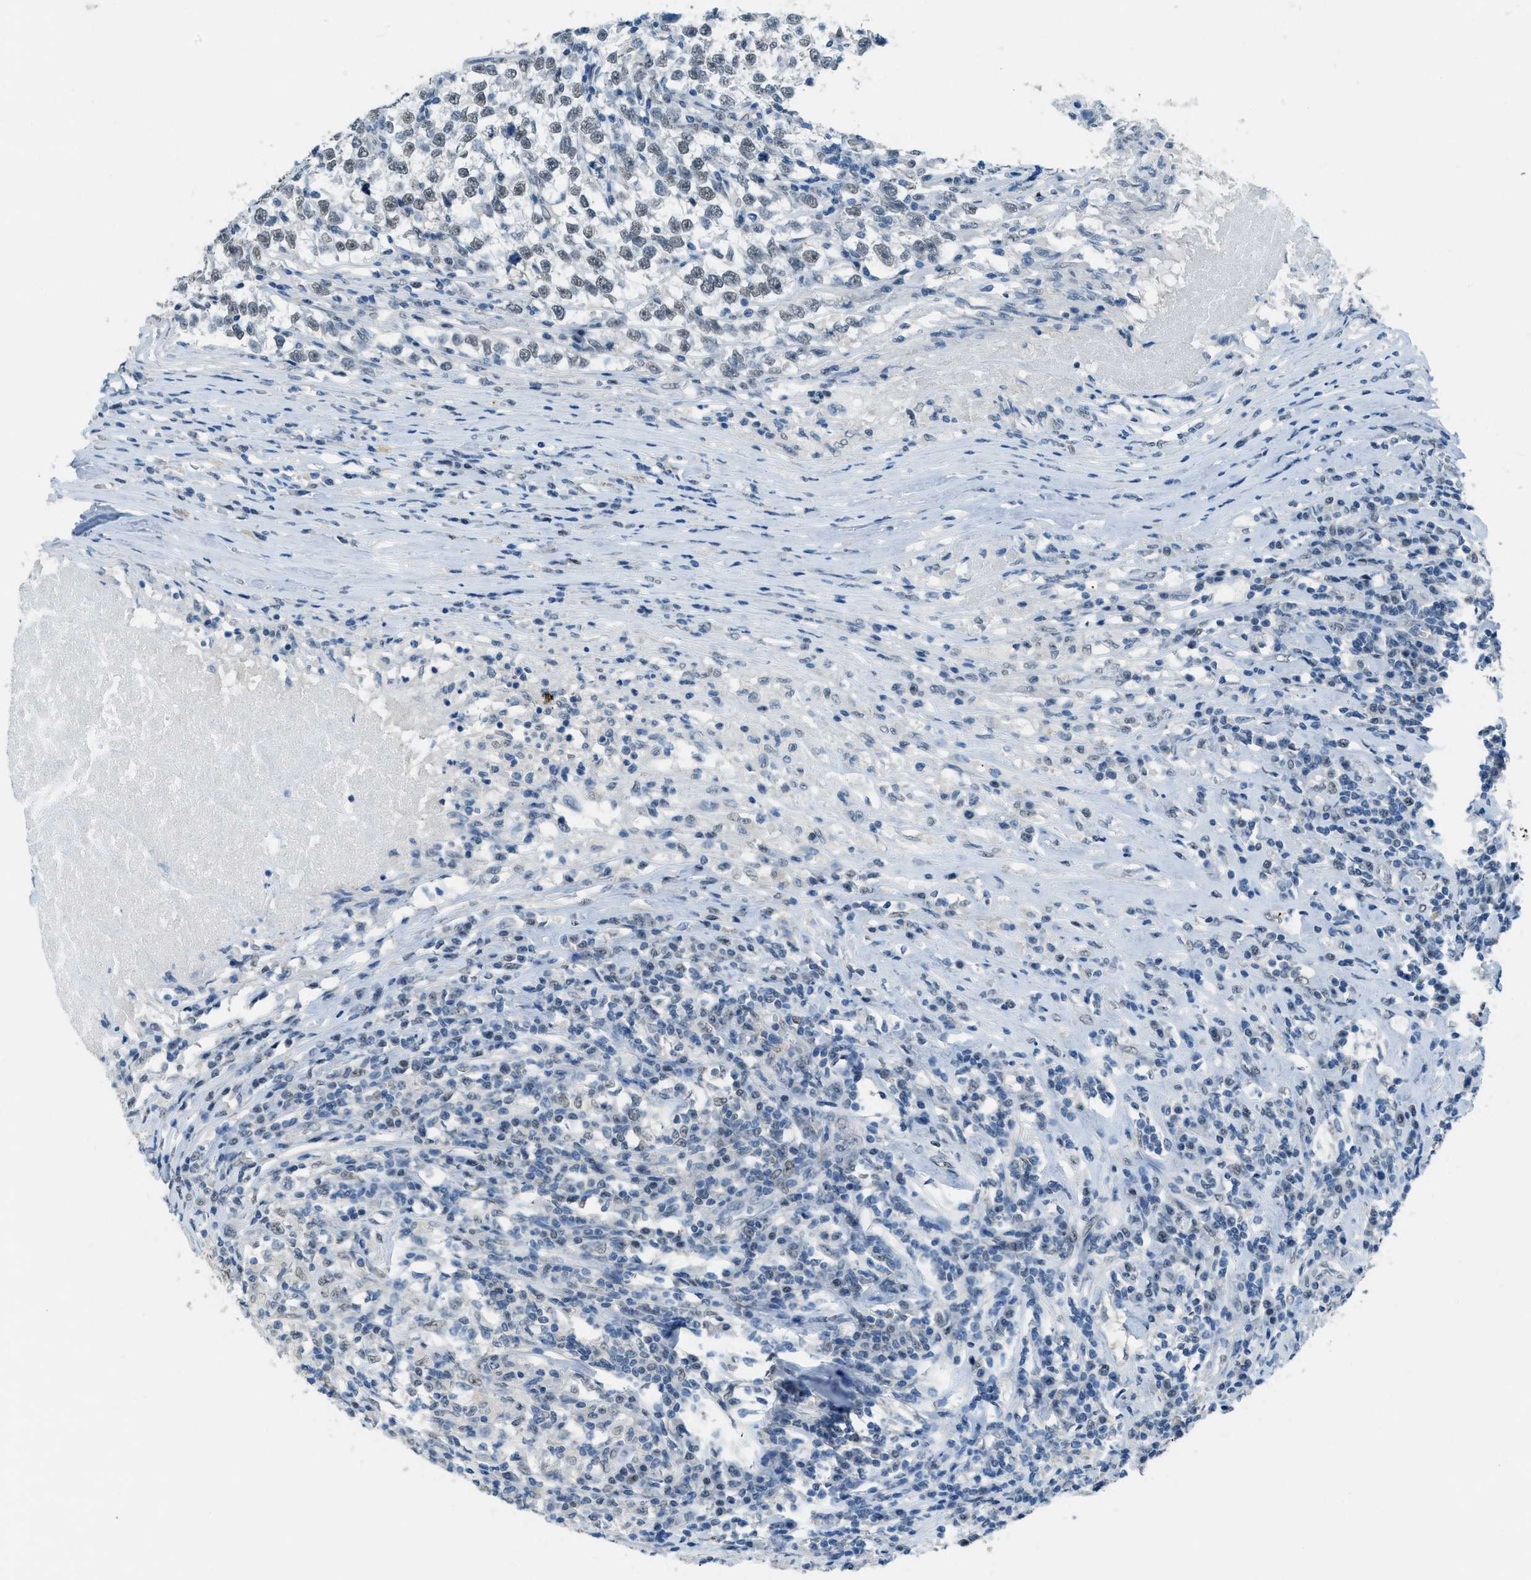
{"staining": {"intensity": "weak", "quantity": "<25%", "location": "nuclear"}, "tissue": "testis cancer", "cell_type": "Tumor cells", "image_type": "cancer", "snomed": [{"axis": "morphology", "description": "Normal tissue, NOS"}, {"axis": "morphology", "description": "Seminoma, NOS"}, {"axis": "topography", "description": "Testis"}], "caption": "High power microscopy image of an immunohistochemistry histopathology image of testis seminoma, revealing no significant expression in tumor cells.", "gene": "TTC13", "patient": {"sex": "male", "age": 43}}